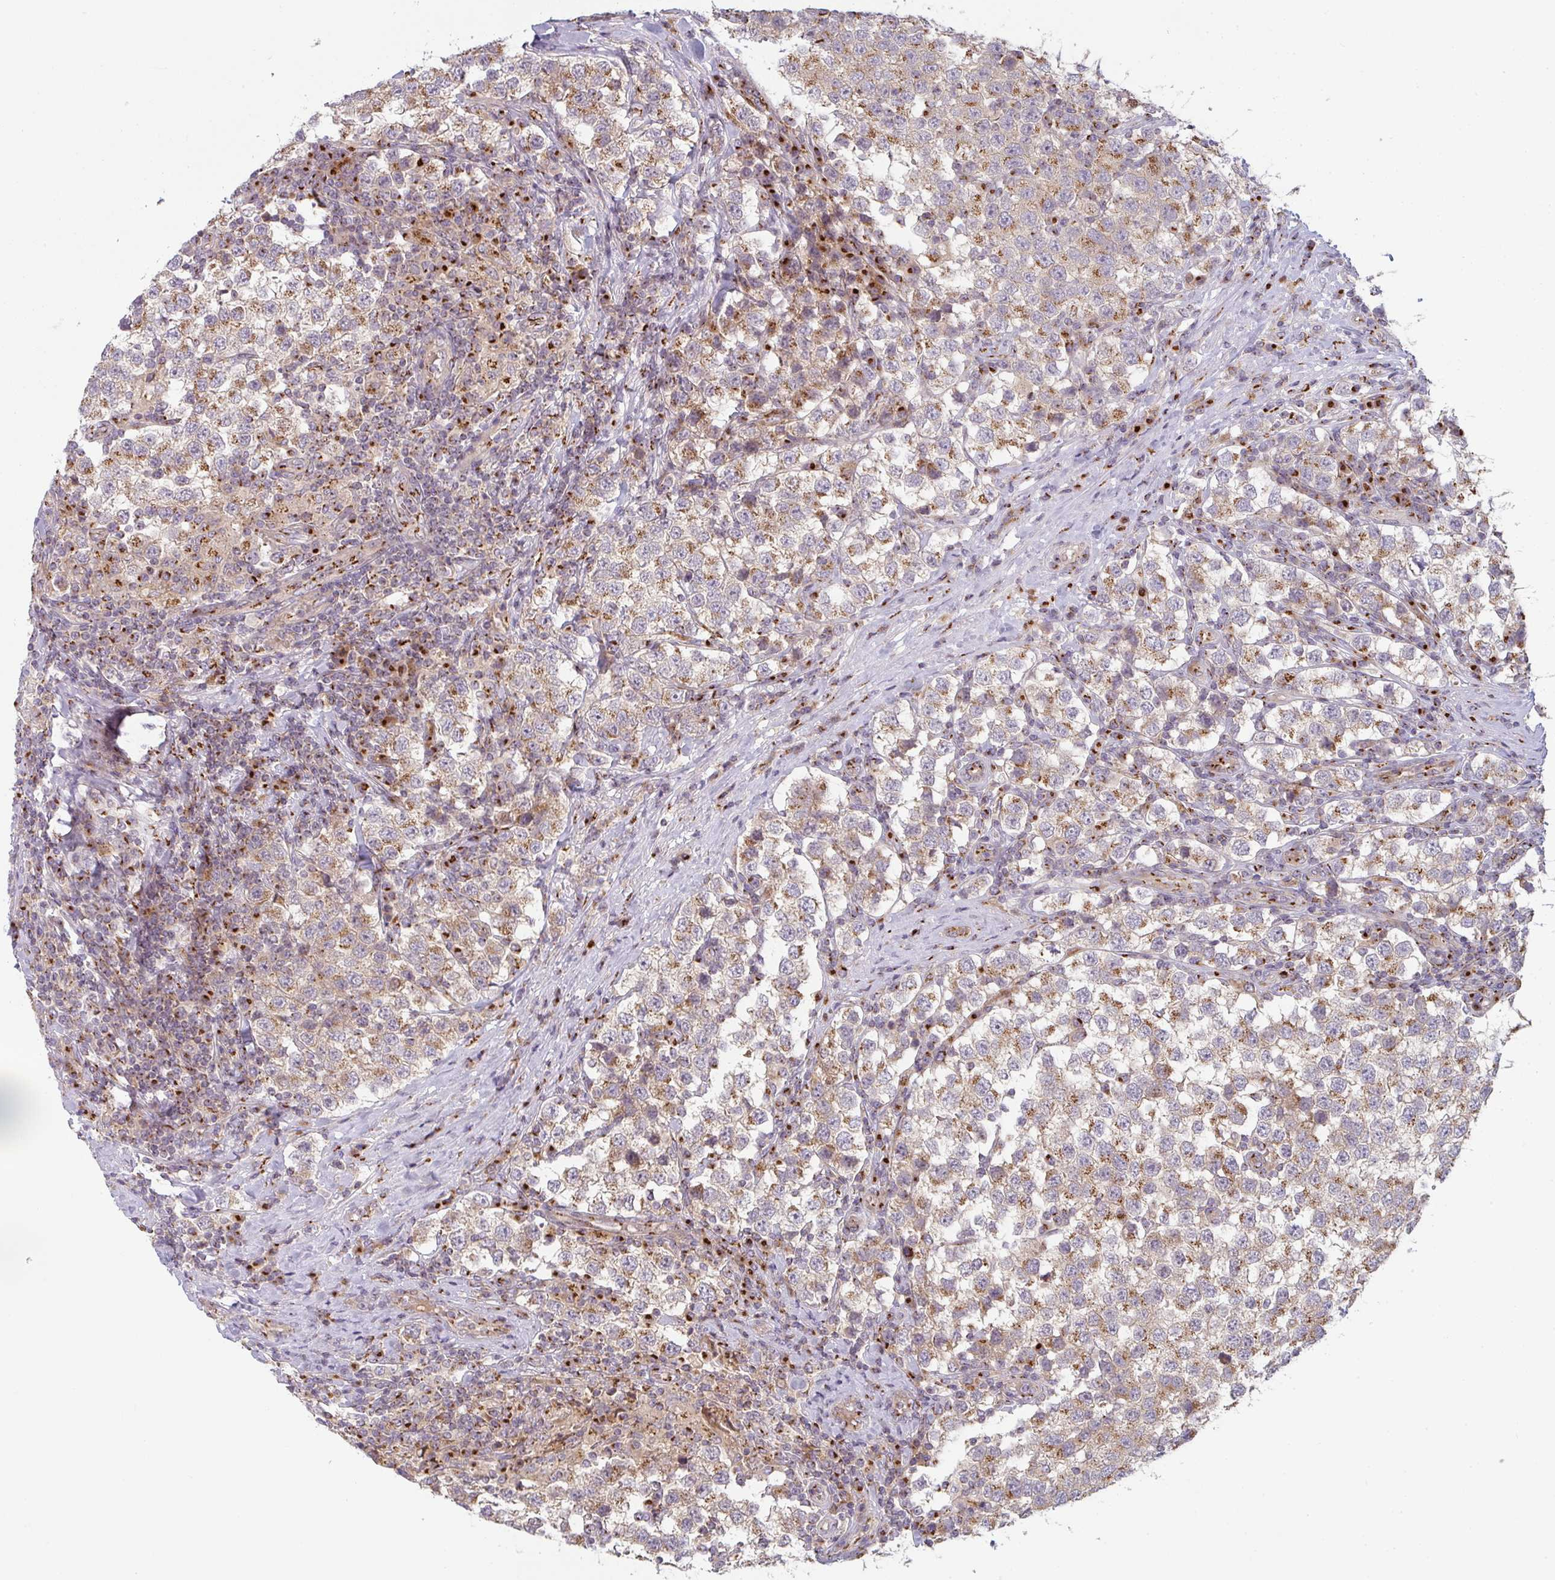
{"staining": {"intensity": "moderate", "quantity": ">75%", "location": "cytoplasmic/membranous"}, "tissue": "testis cancer", "cell_type": "Tumor cells", "image_type": "cancer", "snomed": [{"axis": "morphology", "description": "Seminoma, NOS"}, {"axis": "topography", "description": "Testis"}], "caption": "Immunohistochemistry of testis cancer (seminoma) exhibits medium levels of moderate cytoplasmic/membranous staining in about >75% of tumor cells.", "gene": "GVQW3", "patient": {"sex": "male", "age": 34}}